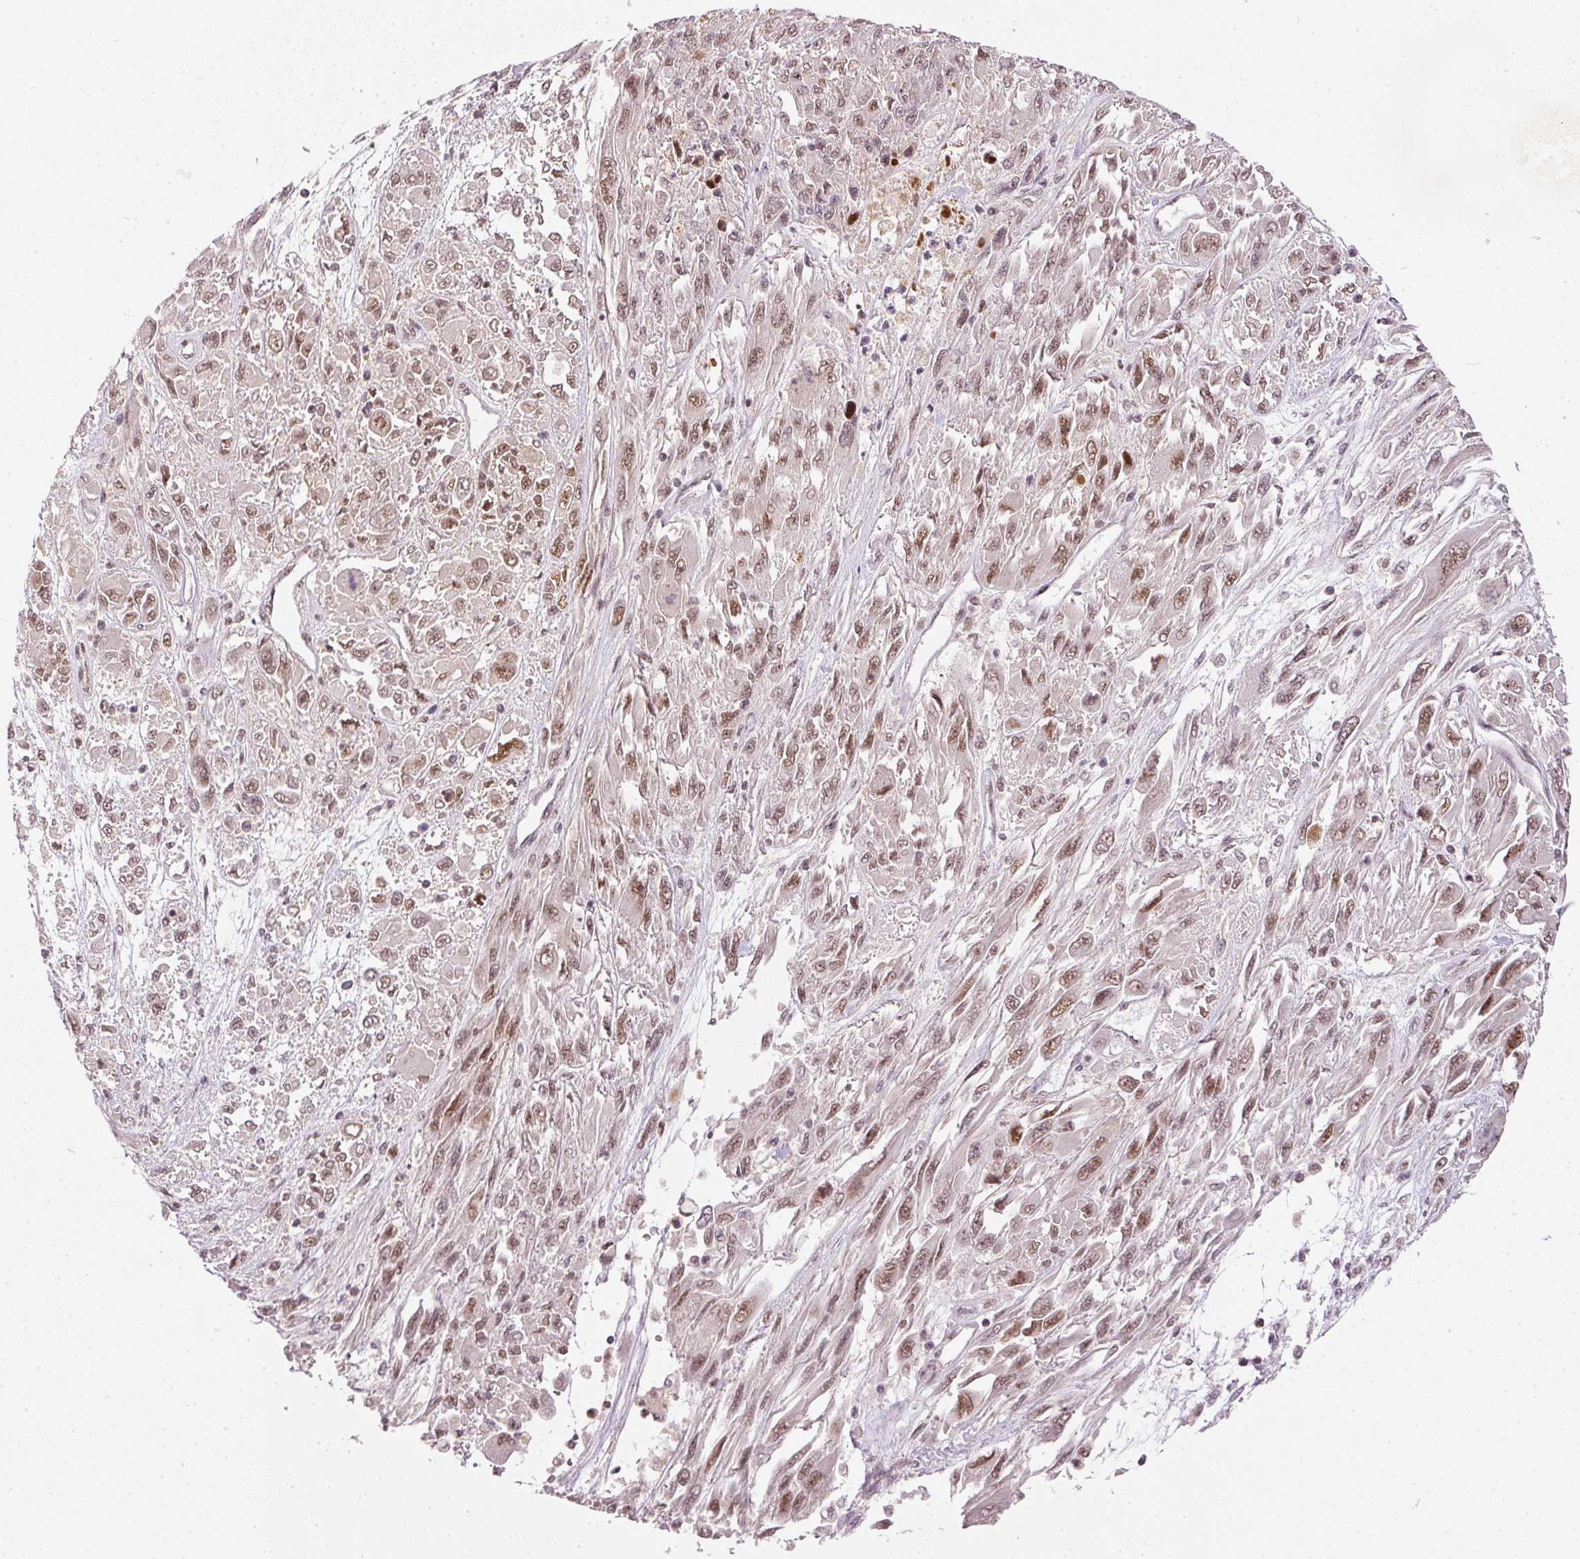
{"staining": {"intensity": "moderate", "quantity": ">75%", "location": "nuclear"}, "tissue": "melanoma", "cell_type": "Tumor cells", "image_type": "cancer", "snomed": [{"axis": "morphology", "description": "Malignant melanoma, NOS"}, {"axis": "topography", "description": "Skin"}], "caption": "Human melanoma stained with a protein marker exhibits moderate staining in tumor cells.", "gene": "THOC6", "patient": {"sex": "female", "age": 91}}